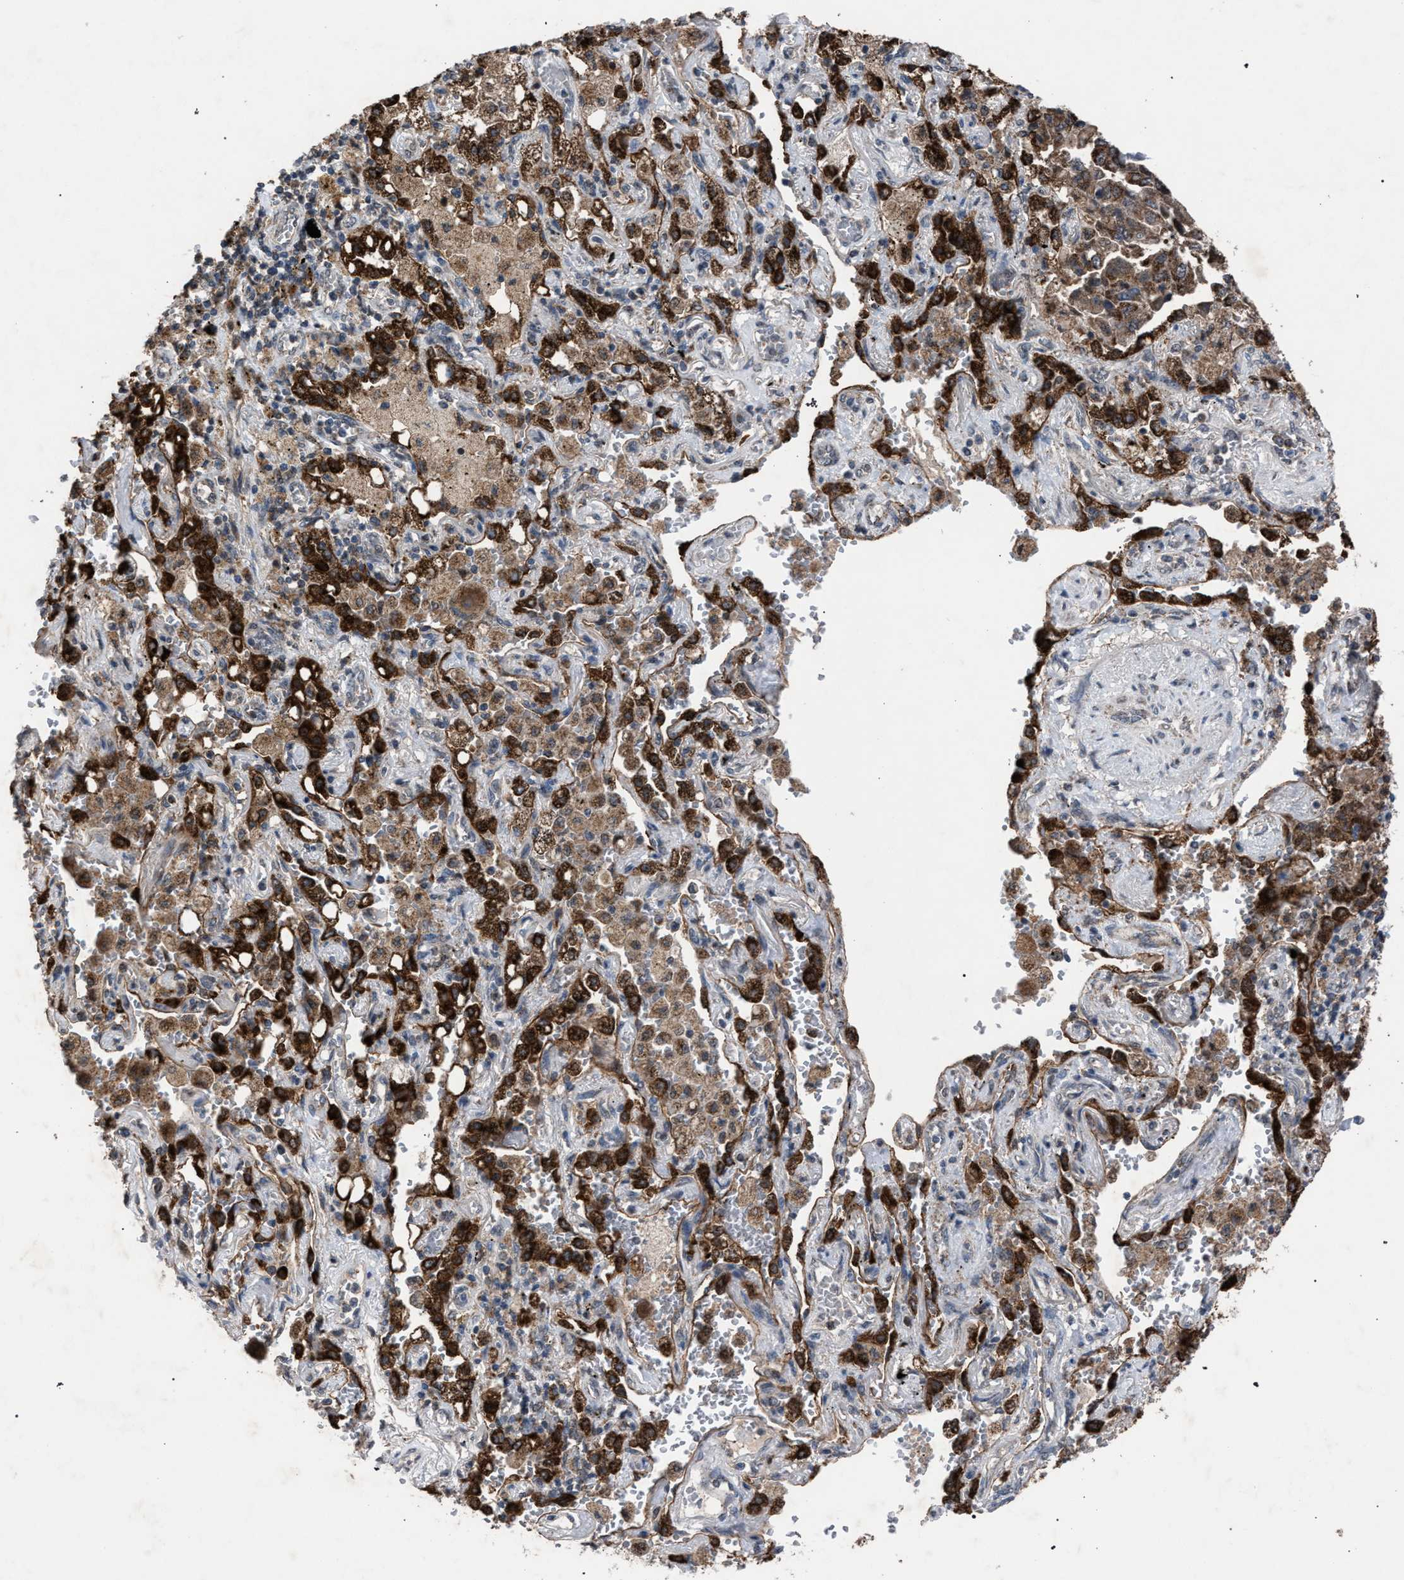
{"staining": {"intensity": "moderate", "quantity": ">75%", "location": "cytoplasmic/membranous"}, "tissue": "lung cancer", "cell_type": "Tumor cells", "image_type": "cancer", "snomed": [{"axis": "morphology", "description": "Adenocarcinoma, NOS"}, {"axis": "topography", "description": "Lung"}], "caption": "Approximately >75% of tumor cells in human lung adenocarcinoma display moderate cytoplasmic/membranous protein positivity as visualized by brown immunohistochemical staining.", "gene": "HSD17B4", "patient": {"sex": "female", "age": 65}}